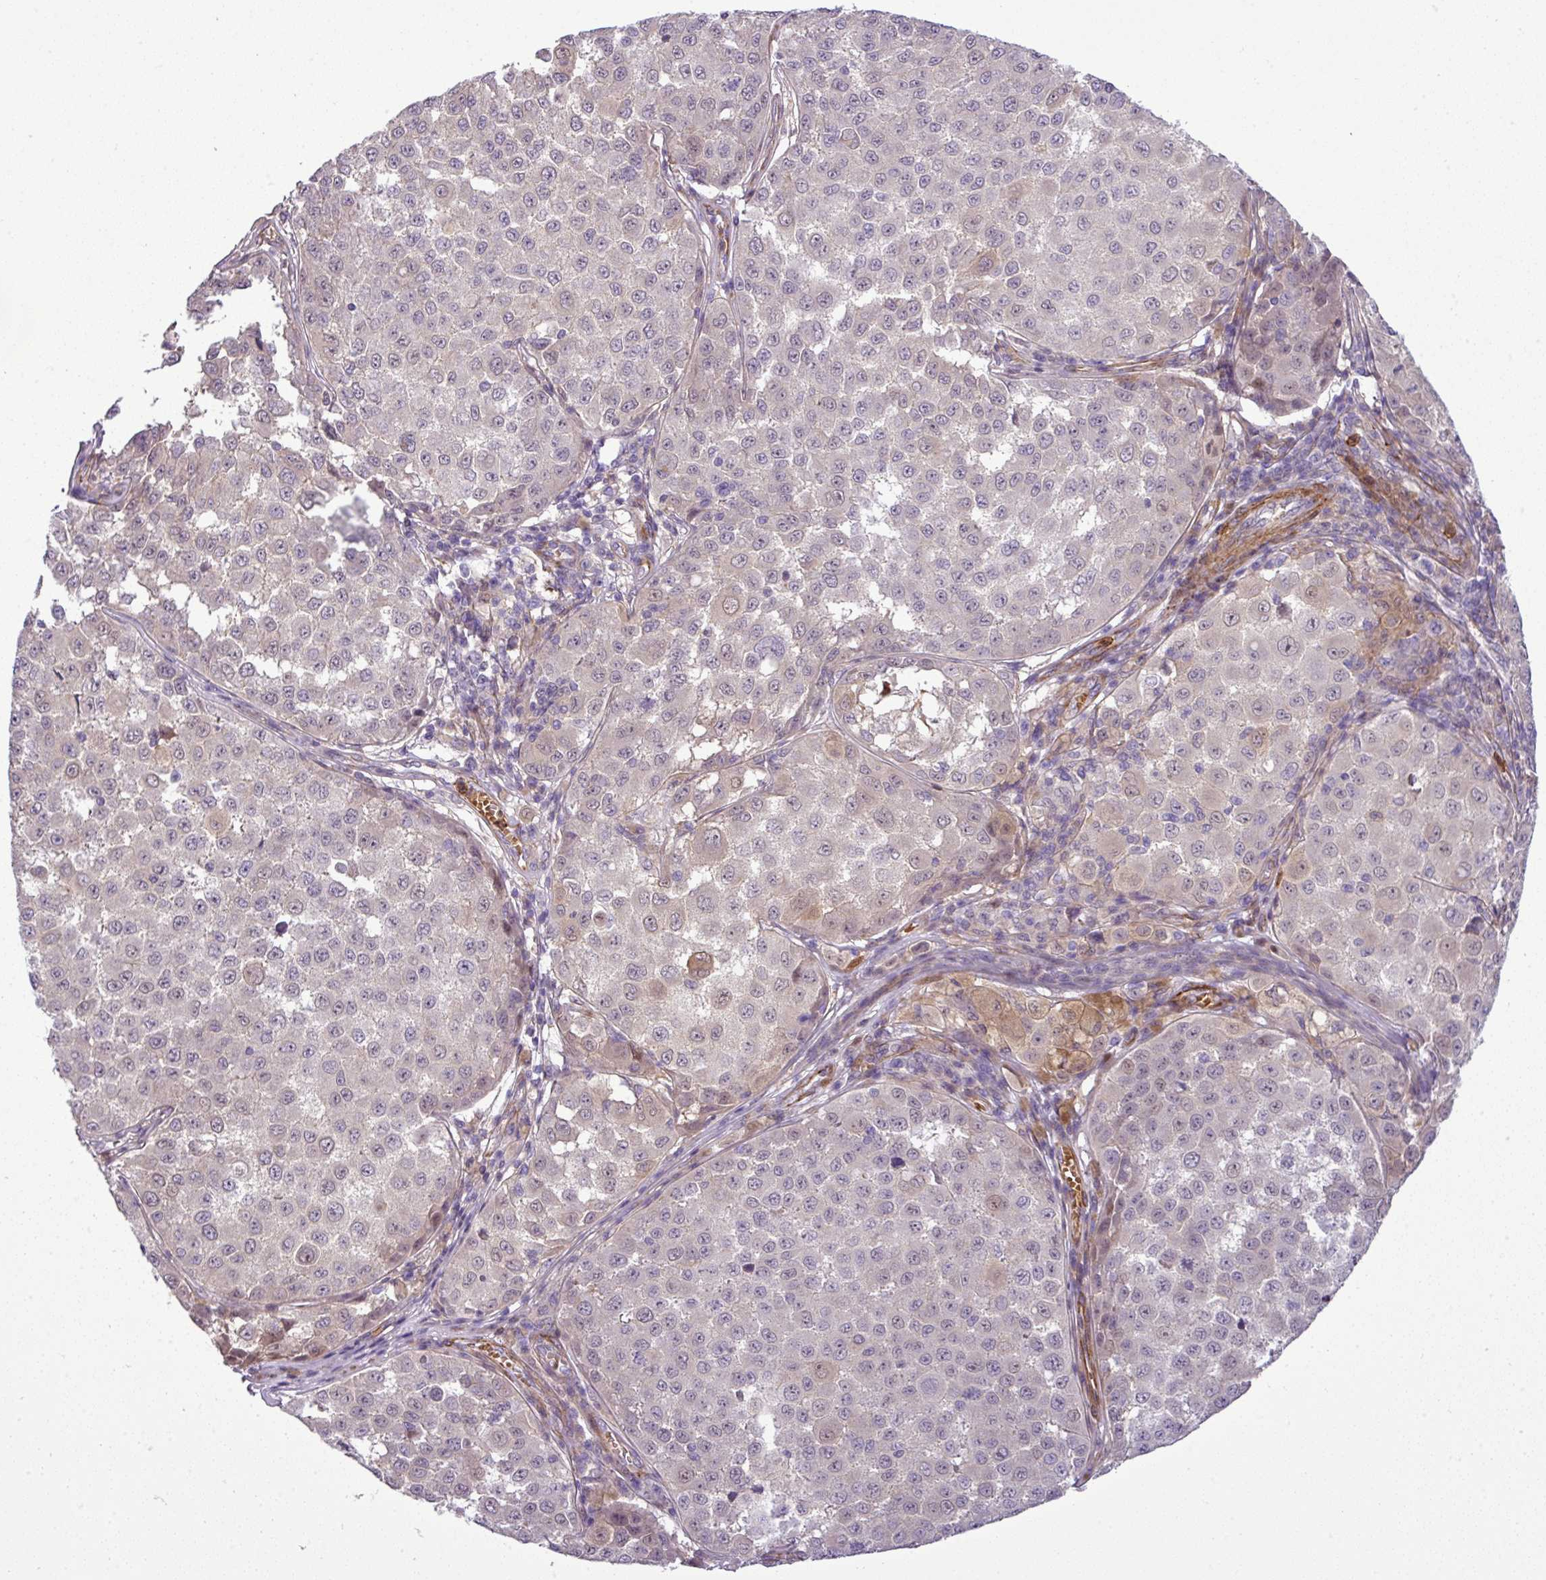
{"staining": {"intensity": "weak", "quantity": "<25%", "location": "nuclear"}, "tissue": "melanoma", "cell_type": "Tumor cells", "image_type": "cancer", "snomed": [{"axis": "morphology", "description": "Malignant melanoma, NOS"}, {"axis": "topography", "description": "Skin"}], "caption": "The IHC micrograph has no significant staining in tumor cells of malignant melanoma tissue.", "gene": "NBEAL2", "patient": {"sex": "male", "age": 64}}